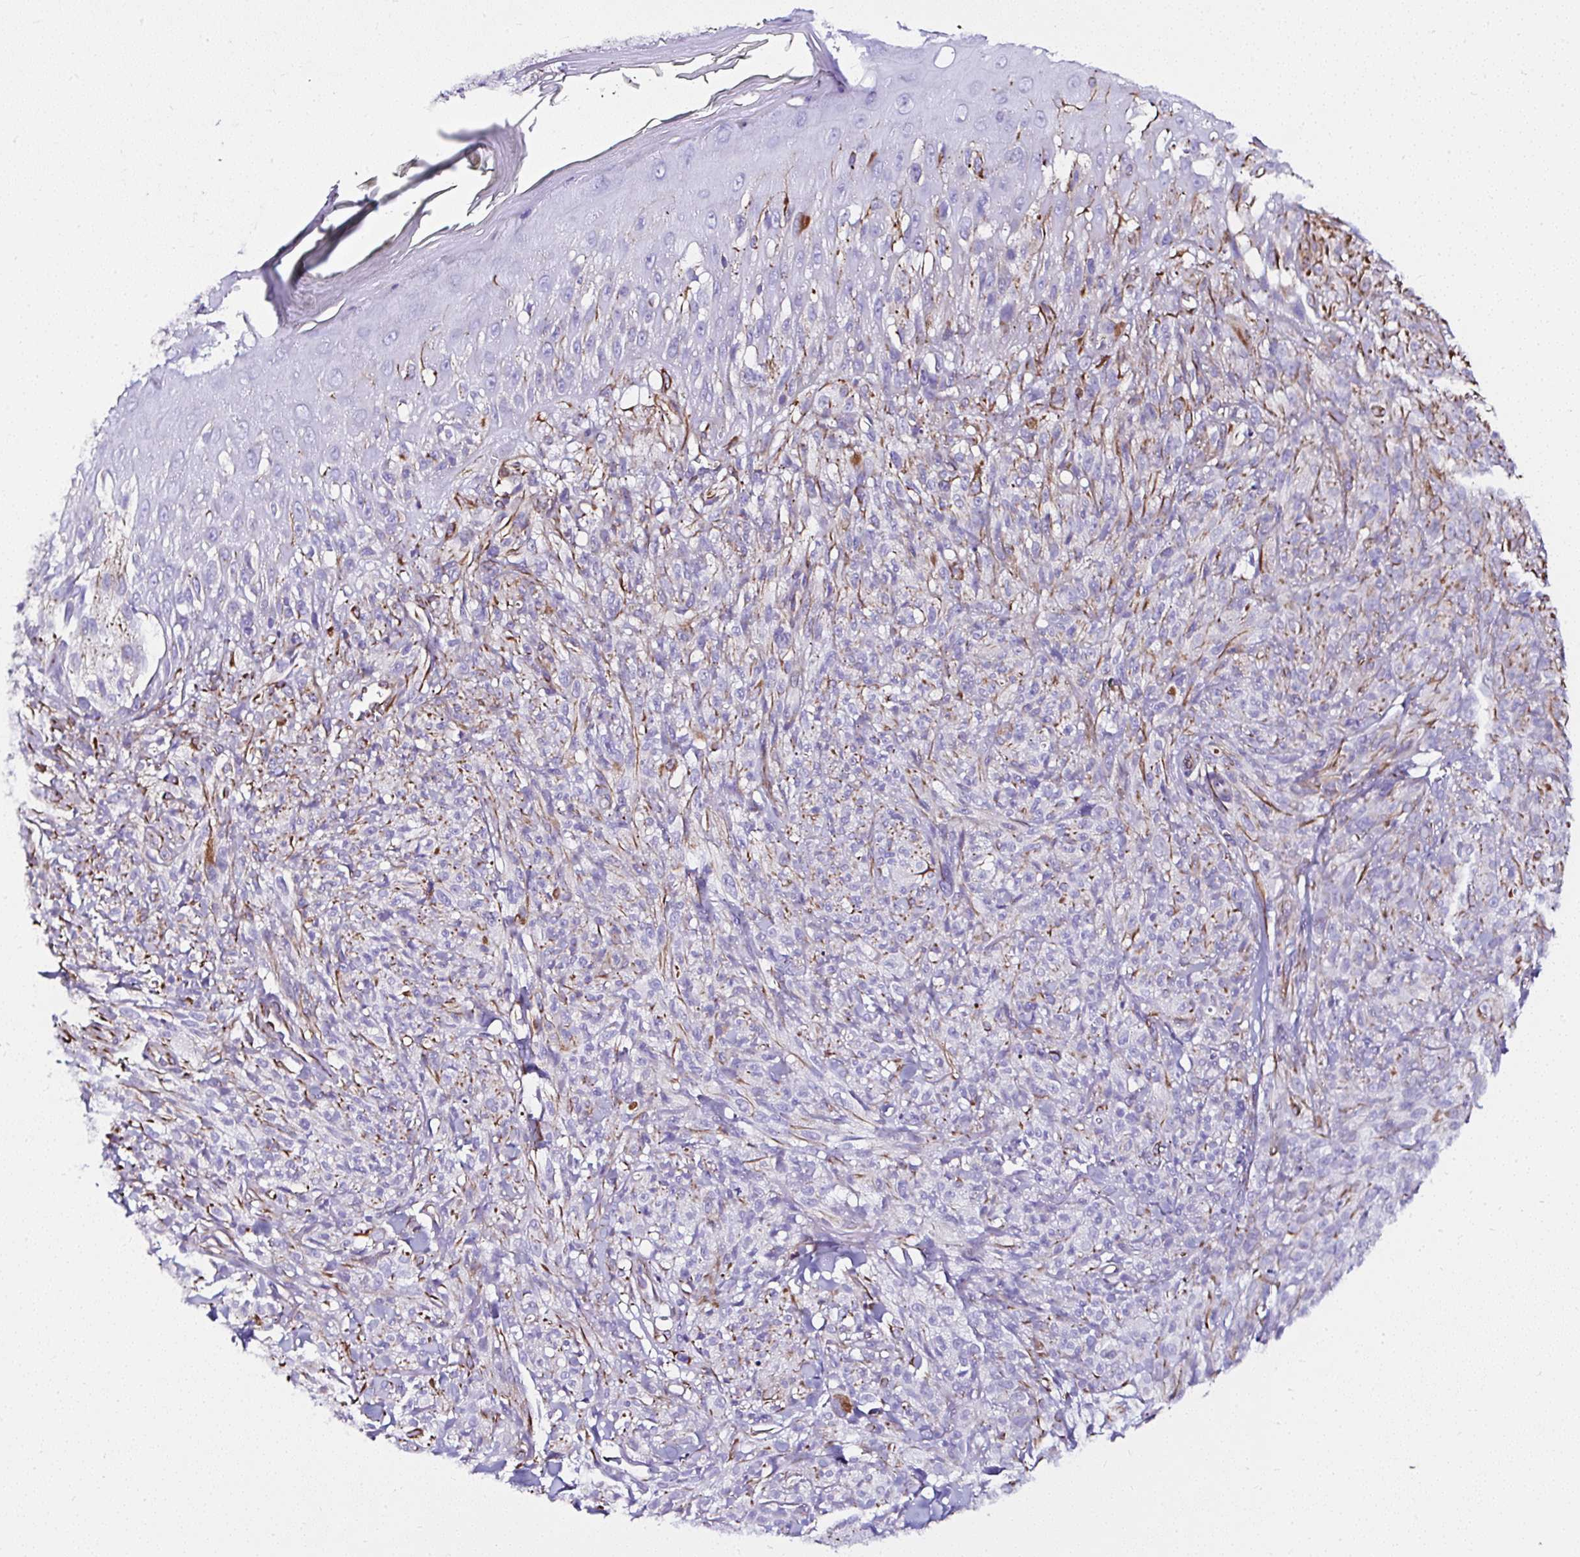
{"staining": {"intensity": "moderate", "quantity": "<25%", "location": "cytoplasmic/membranous"}, "tissue": "melanoma", "cell_type": "Tumor cells", "image_type": "cancer", "snomed": [{"axis": "morphology", "description": "Malignant melanoma, NOS"}, {"axis": "topography", "description": "Skin of upper arm"}], "caption": "Human malignant melanoma stained with a protein marker exhibits moderate staining in tumor cells.", "gene": "DEPDC5", "patient": {"sex": "female", "age": 65}}